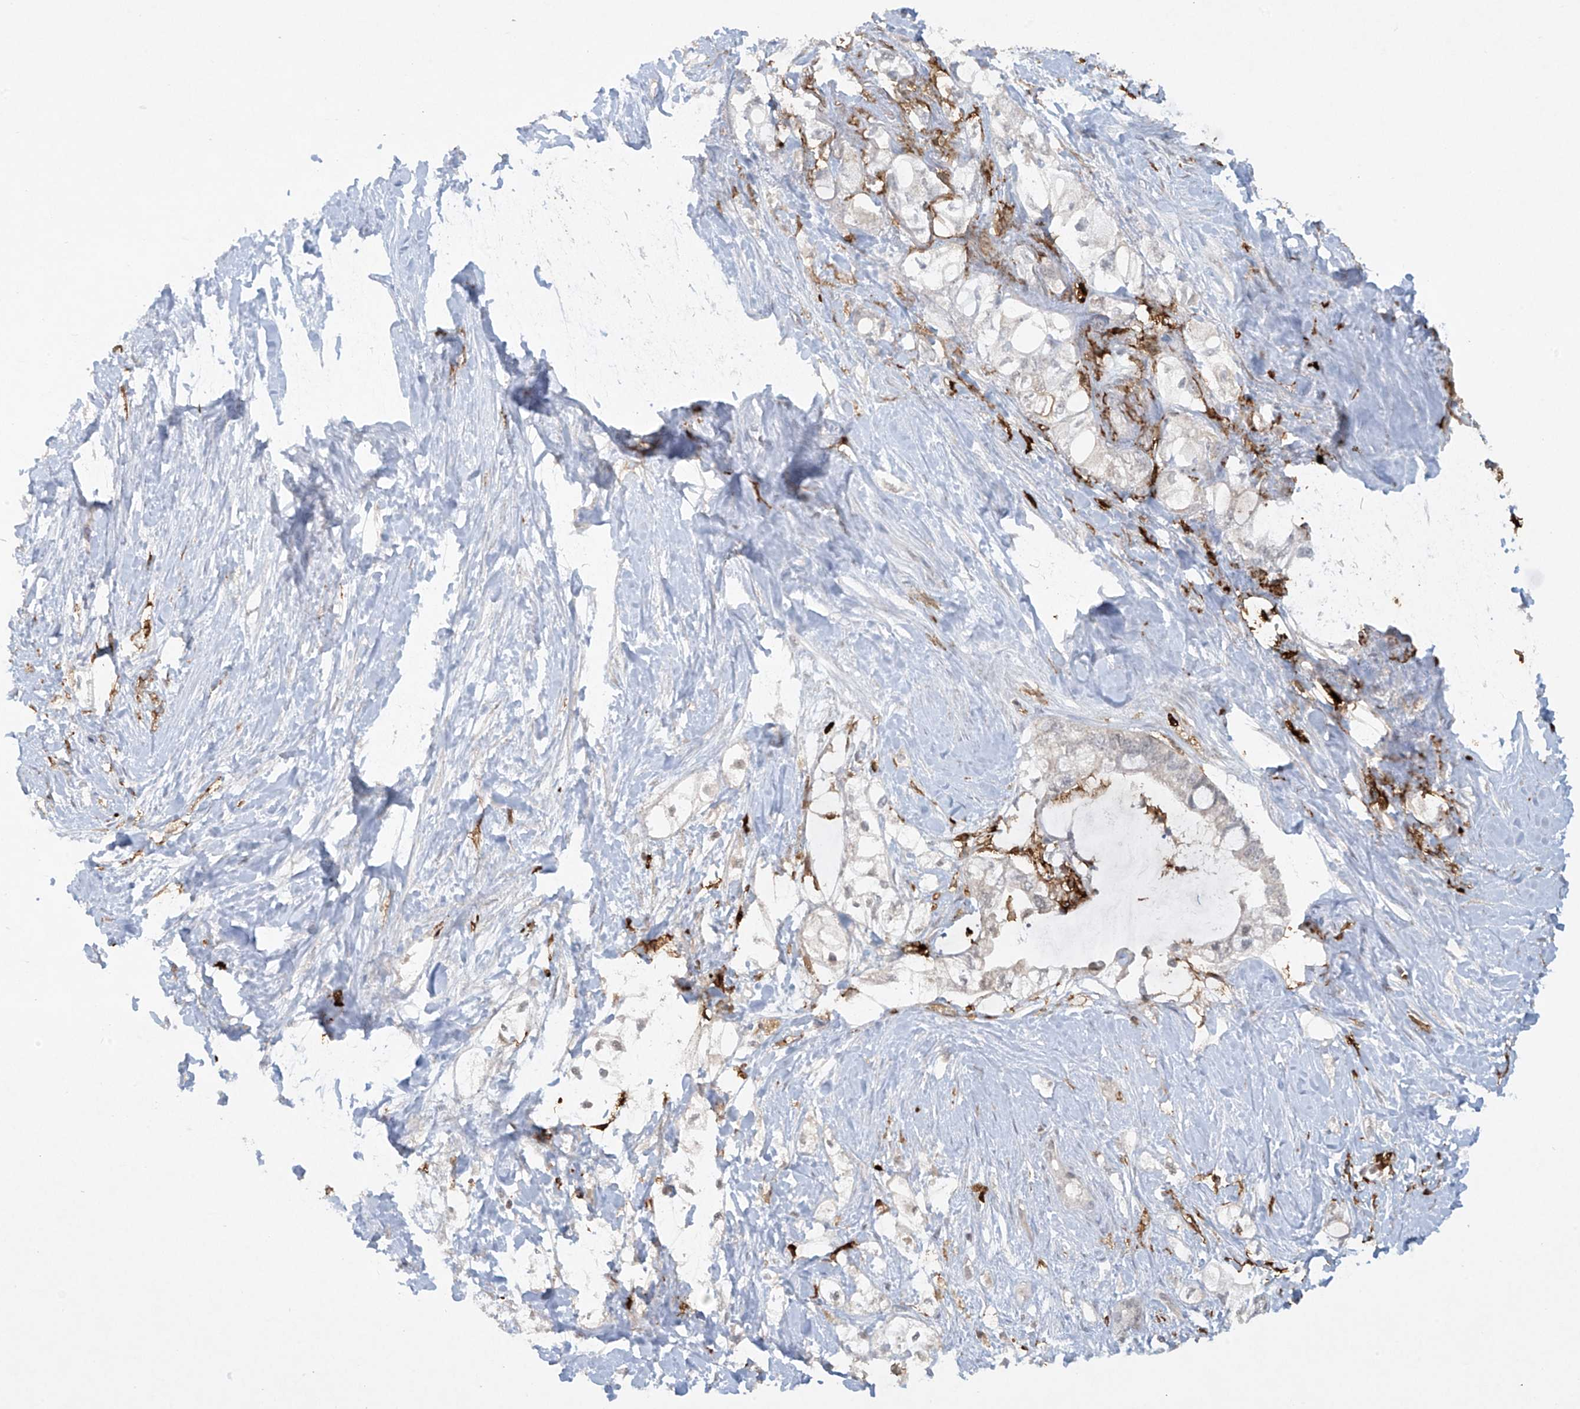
{"staining": {"intensity": "weak", "quantity": "<25%", "location": "cytoplasmic/membranous"}, "tissue": "pancreatic cancer", "cell_type": "Tumor cells", "image_type": "cancer", "snomed": [{"axis": "morphology", "description": "Adenocarcinoma, NOS"}, {"axis": "topography", "description": "Pancreas"}], "caption": "Immunohistochemistry (IHC) photomicrograph of neoplastic tissue: human adenocarcinoma (pancreatic) stained with DAB (3,3'-diaminobenzidine) displays no significant protein staining in tumor cells. (DAB immunohistochemistry with hematoxylin counter stain).", "gene": "FCGR3A", "patient": {"sex": "male", "age": 70}}